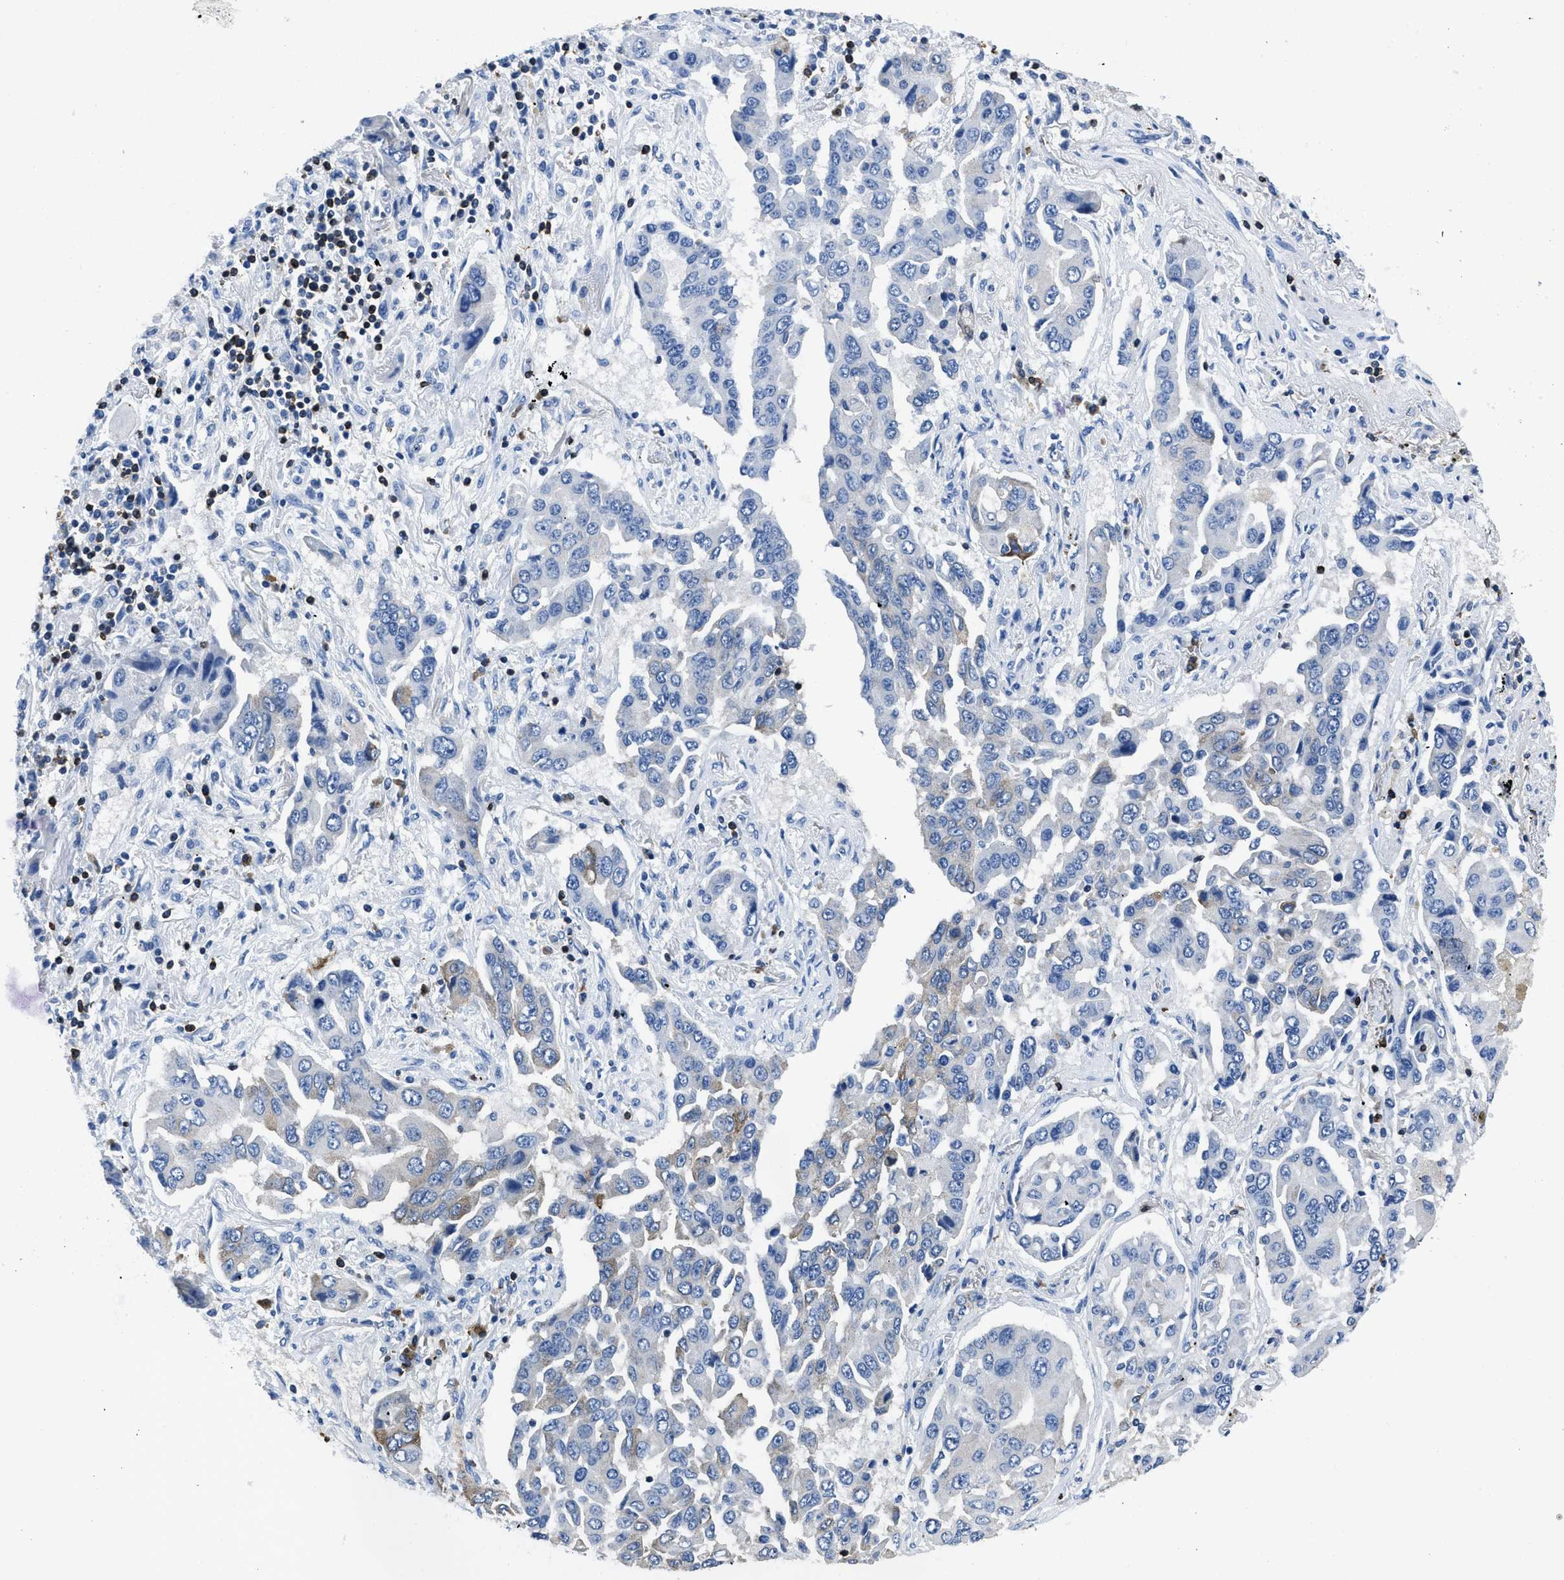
{"staining": {"intensity": "negative", "quantity": "none", "location": "none"}, "tissue": "lung cancer", "cell_type": "Tumor cells", "image_type": "cancer", "snomed": [{"axis": "morphology", "description": "Adenocarcinoma, NOS"}, {"axis": "topography", "description": "Lung"}], "caption": "The histopathology image demonstrates no significant expression in tumor cells of lung cancer.", "gene": "ITGA3", "patient": {"sex": "female", "age": 65}}